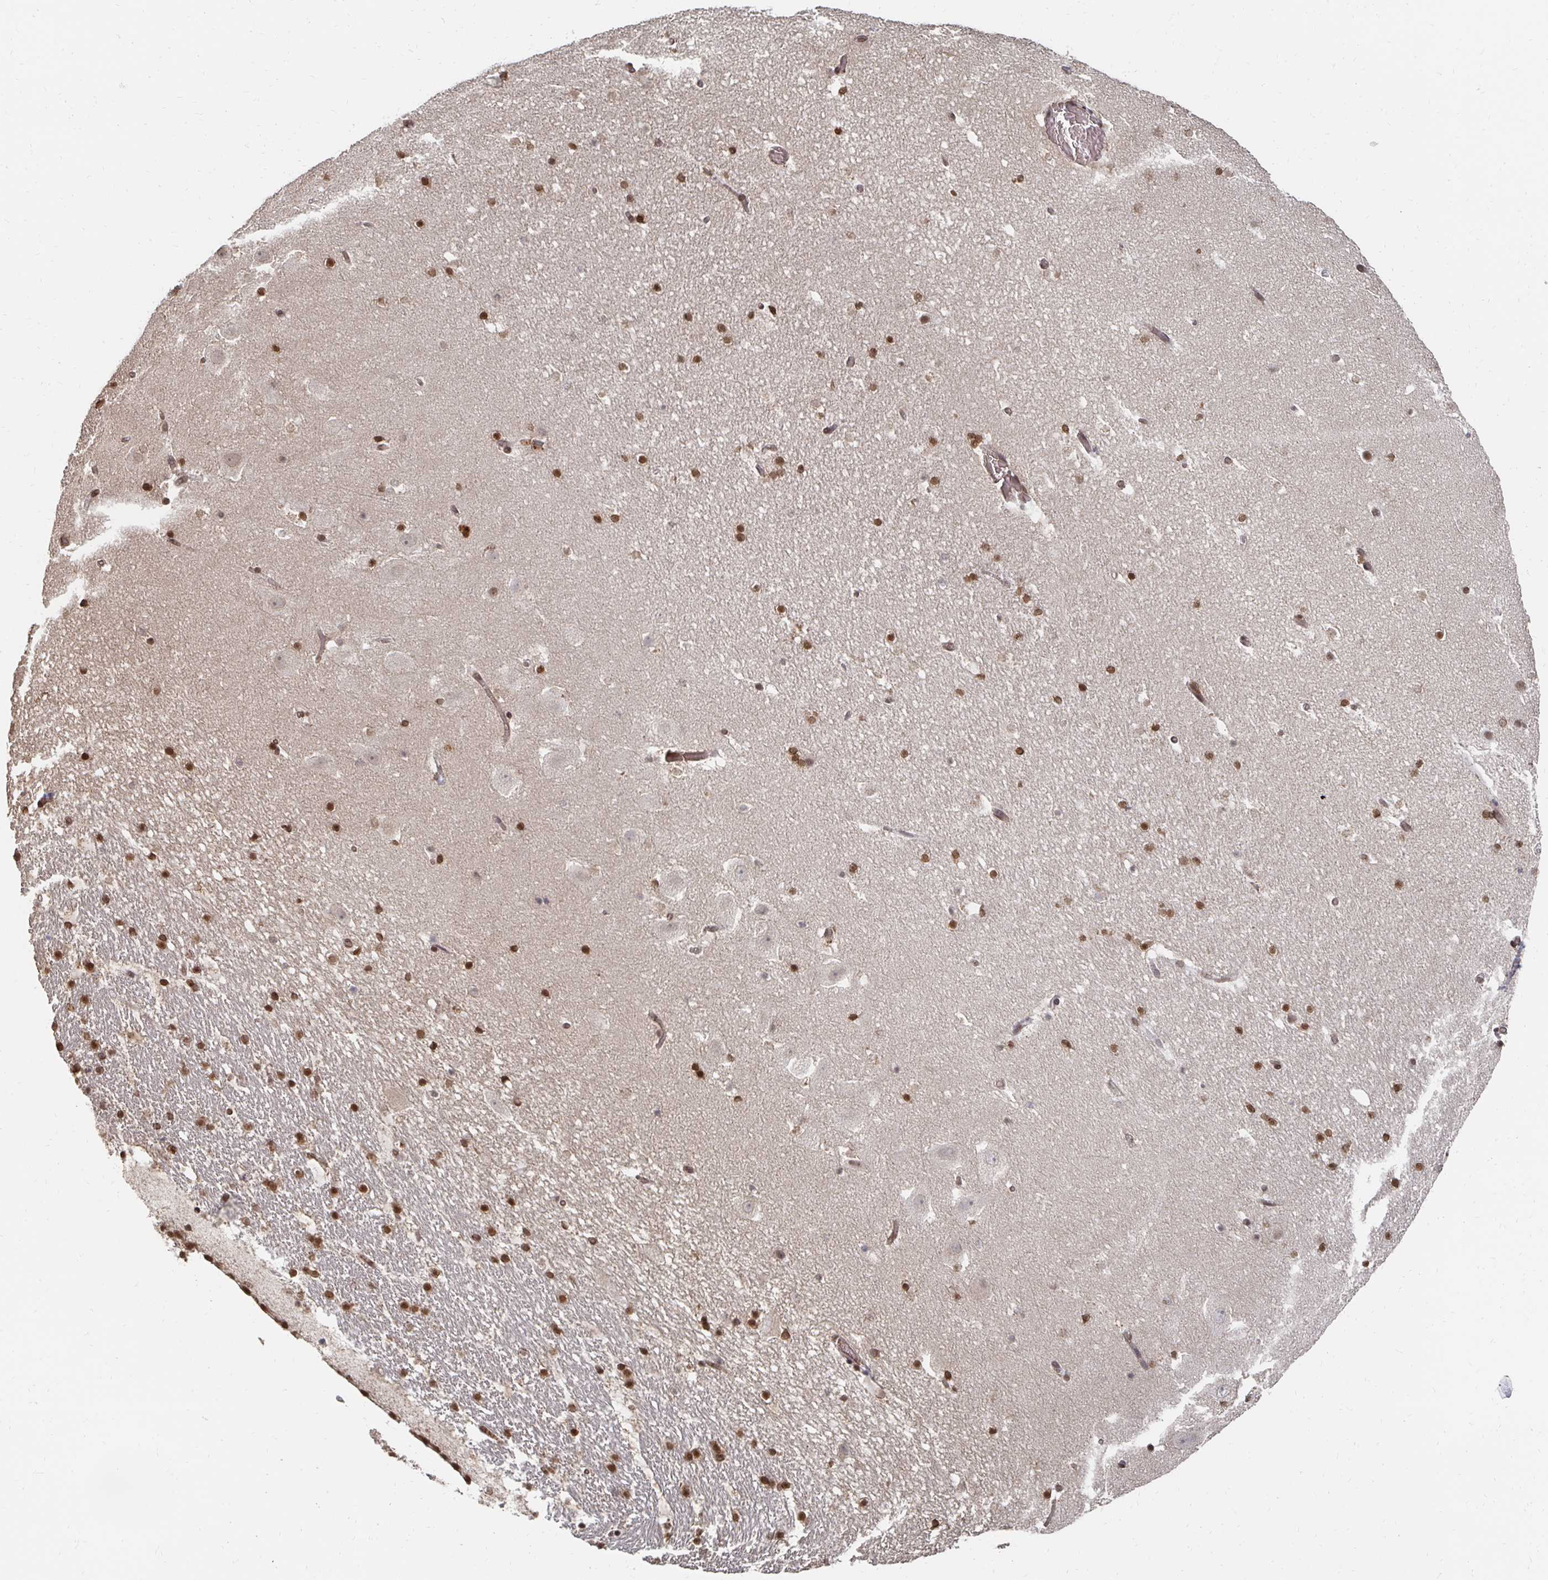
{"staining": {"intensity": "strong", "quantity": ">75%", "location": "nuclear"}, "tissue": "hippocampus", "cell_type": "Glial cells", "image_type": "normal", "snomed": [{"axis": "morphology", "description": "Normal tissue, NOS"}, {"axis": "topography", "description": "Hippocampus"}], "caption": "Protein staining of normal hippocampus reveals strong nuclear staining in approximately >75% of glial cells. (DAB IHC with brightfield microscopy, high magnification).", "gene": "GTF3C6", "patient": {"sex": "female", "age": 42}}